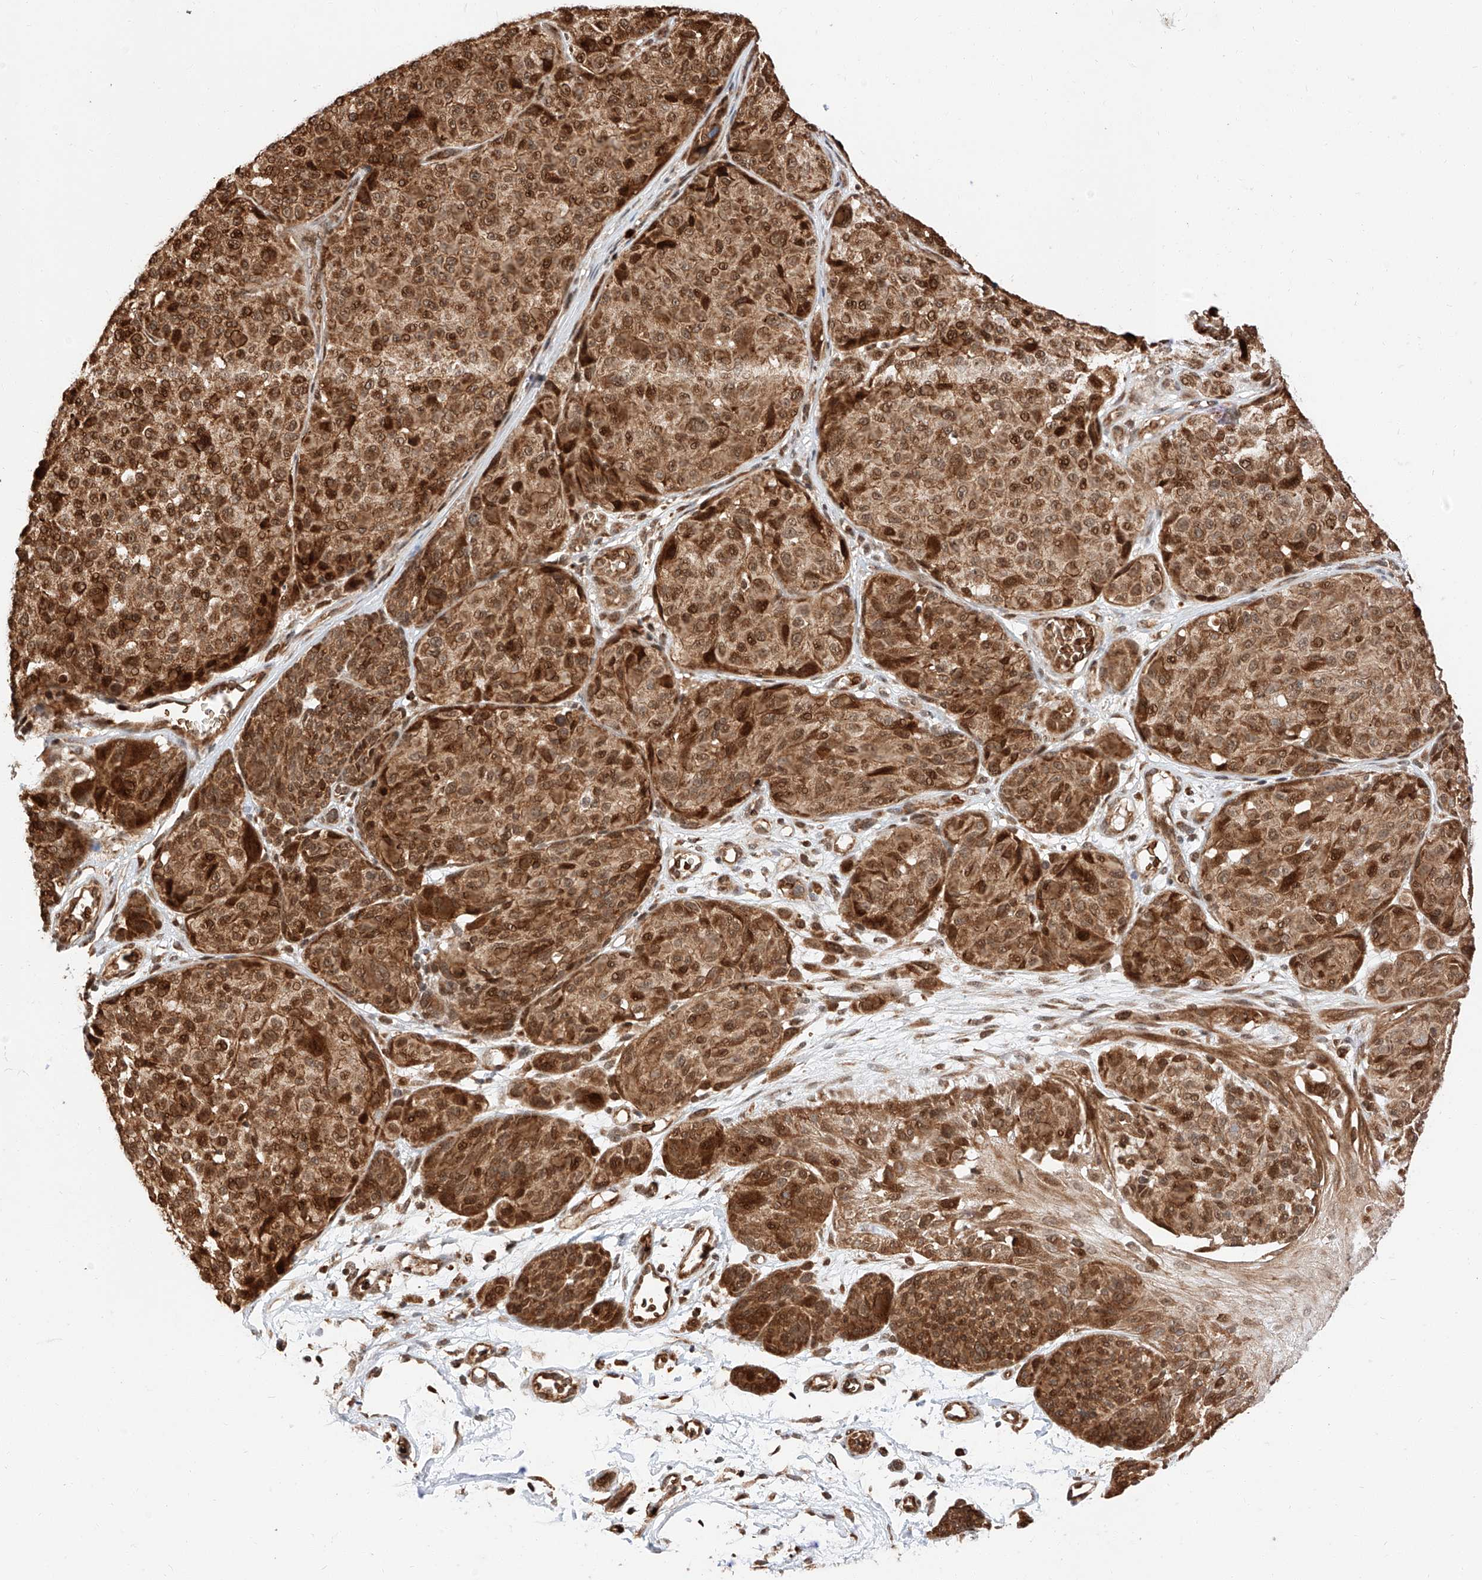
{"staining": {"intensity": "moderate", "quantity": ">75%", "location": "cytoplasmic/membranous,nuclear"}, "tissue": "melanoma", "cell_type": "Tumor cells", "image_type": "cancer", "snomed": [{"axis": "morphology", "description": "Malignant melanoma, NOS"}, {"axis": "topography", "description": "Skin"}], "caption": "Malignant melanoma stained for a protein (brown) reveals moderate cytoplasmic/membranous and nuclear positive expression in approximately >75% of tumor cells.", "gene": "THTPA", "patient": {"sex": "male", "age": 83}}